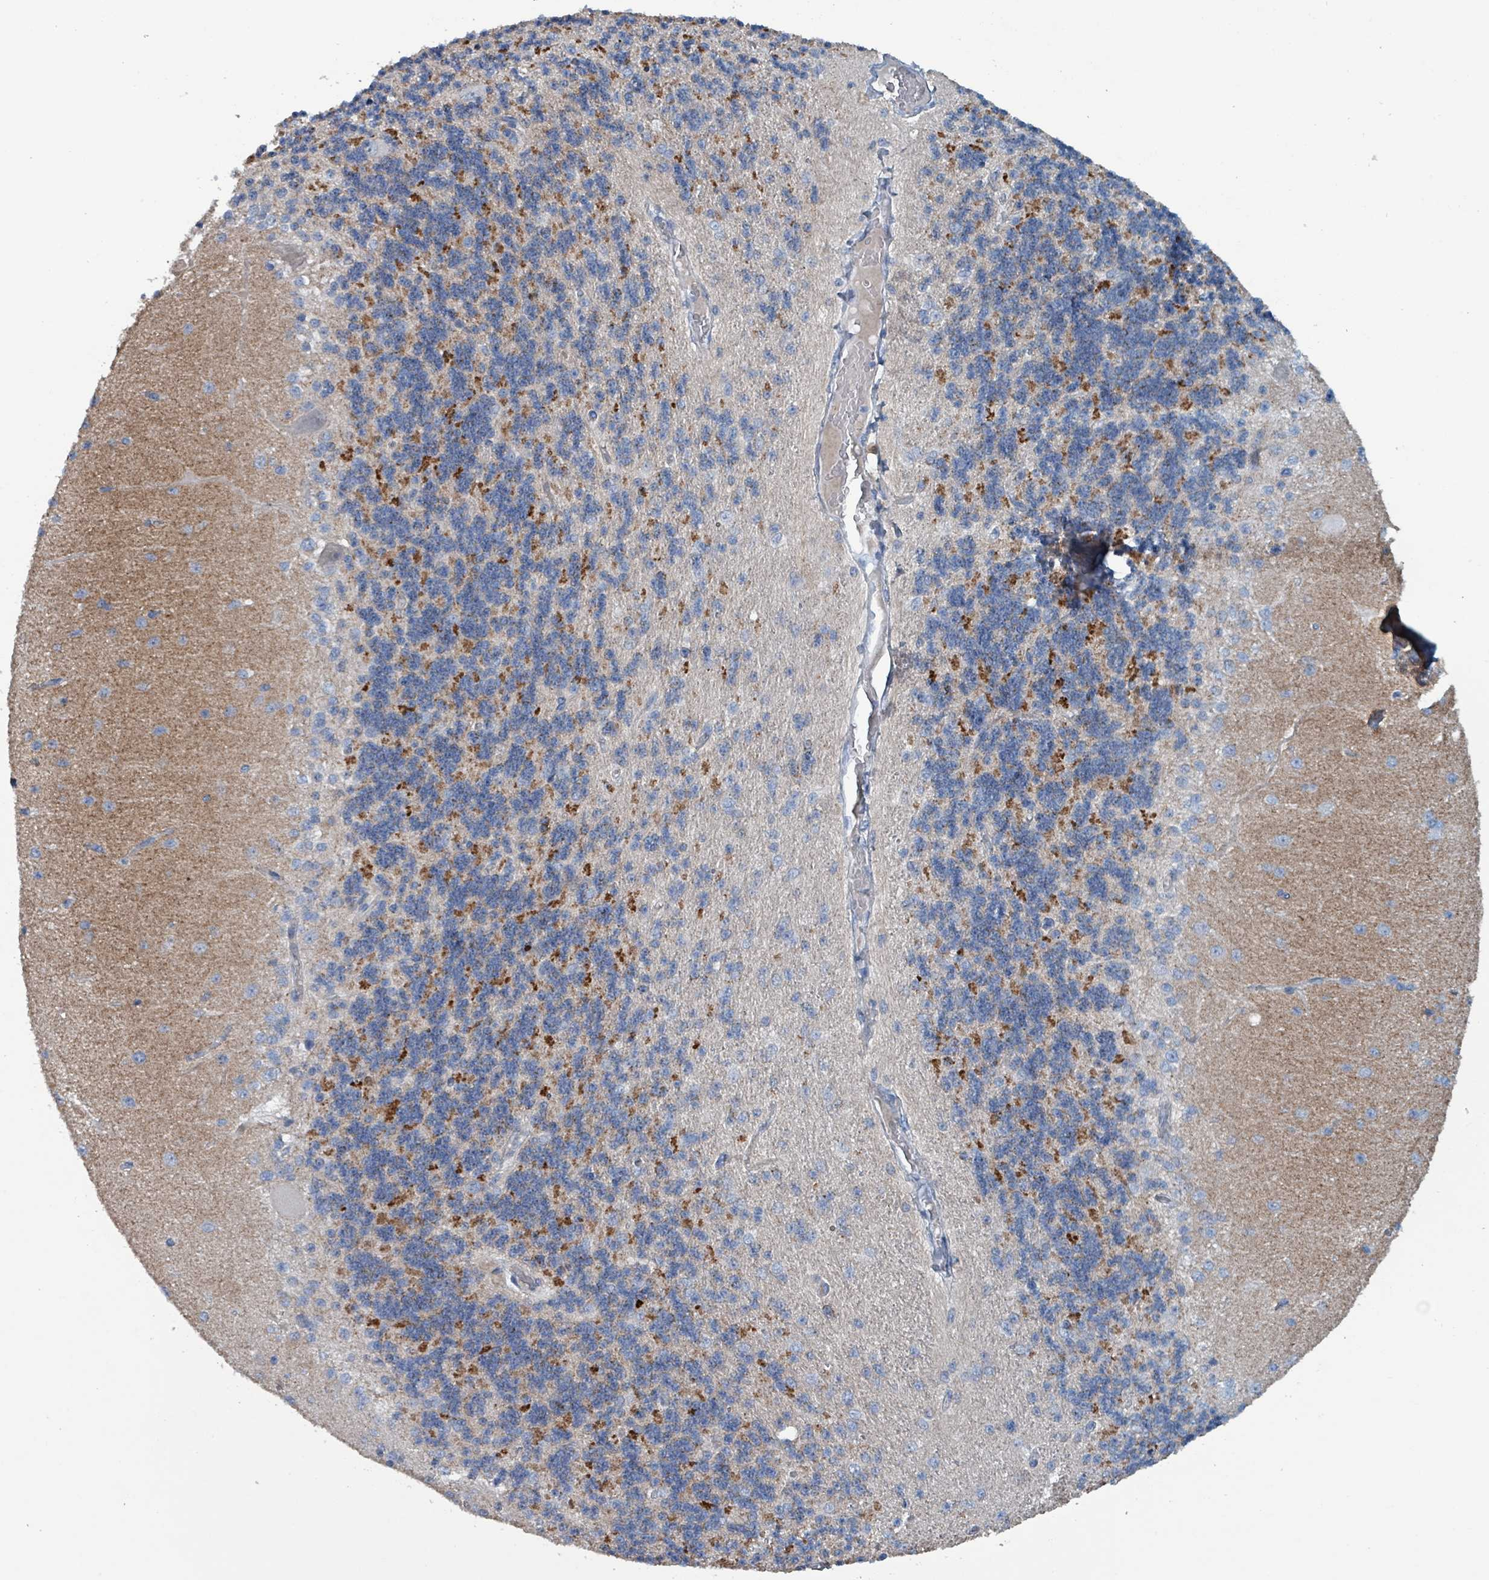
{"staining": {"intensity": "strong", "quantity": "25%-75%", "location": "cytoplasmic/membranous"}, "tissue": "cerebellum", "cell_type": "Cells in granular layer", "image_type": "normal", "snomed": [{"axis": "morphology", "description": "Normal tissue, NOS"}, {"axis": "topography", "description": "Cerebellum"}], "caption": "Unremarkable cerebellum demonstrates strong cytoplasmic/membranous staining in approximately 25%-75% of cells in granular layer, visualized by immunohistochemistry. (DAB IHC, brown staining for protein, blue staining for nuclei).", "gene": "TAAR5", "patient": {"sex": "female", "age": 29}}